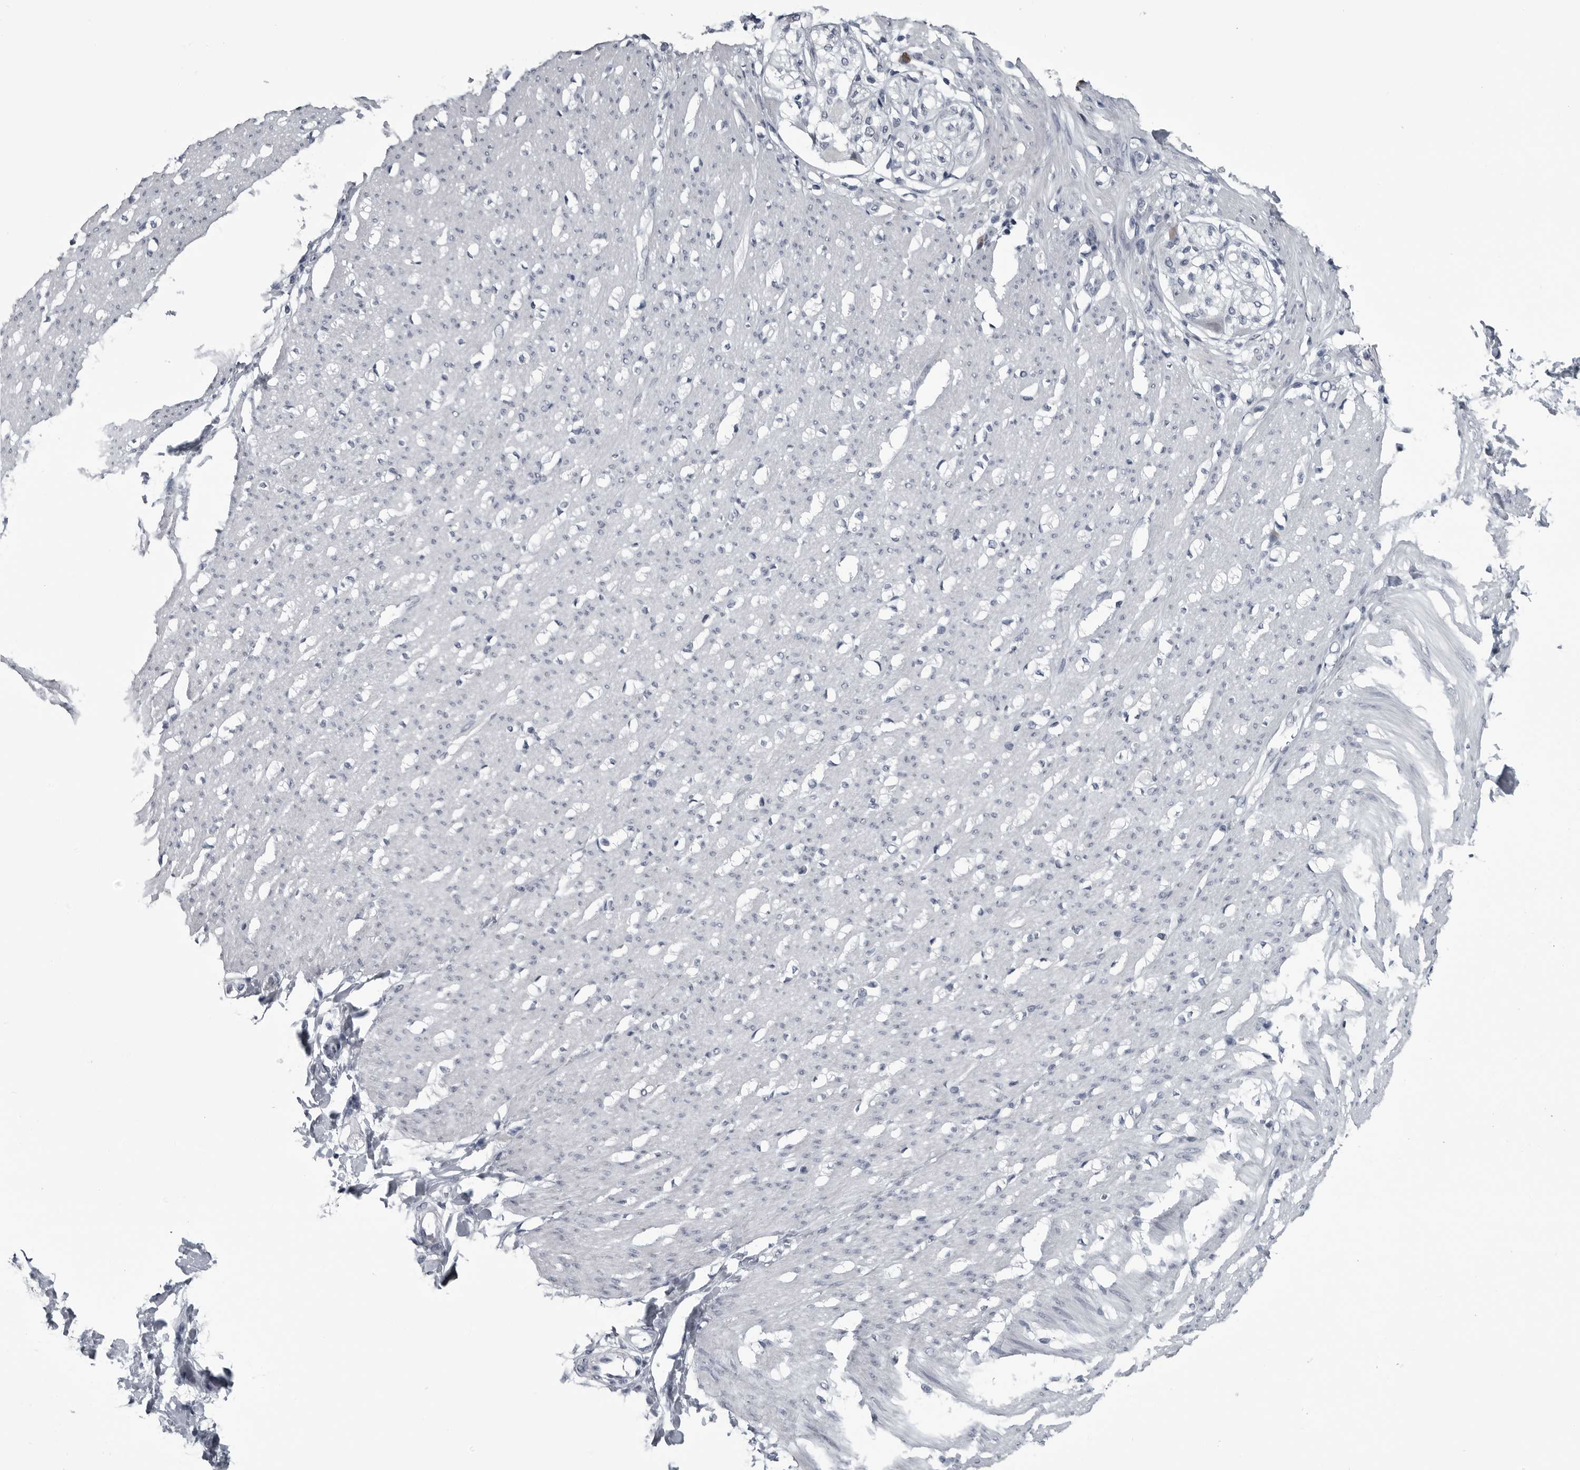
{"staining": {"intensity": "negative", "quantity": "none", "location": "none"}, "tissue": "smooth muscle", "cell_type": "Smooth muscle cells", "image_type": "normal", "snomed": [{"axis": "morphology", "description": "Normal tissue, NOS"}, {"axis": "morphology", "description": "Adenocarcinoma, NOS"}, {"axis": "topography", "description": "Colon"}, {"axis": "topography", "description": "Peripheral nerve tissue"}], "caption": "The histopathology image displays no significant staining in smooth muscle cells of smooth muscle.", "gene": "MYOC", "patient": {"sex": "male", "age": 14}}